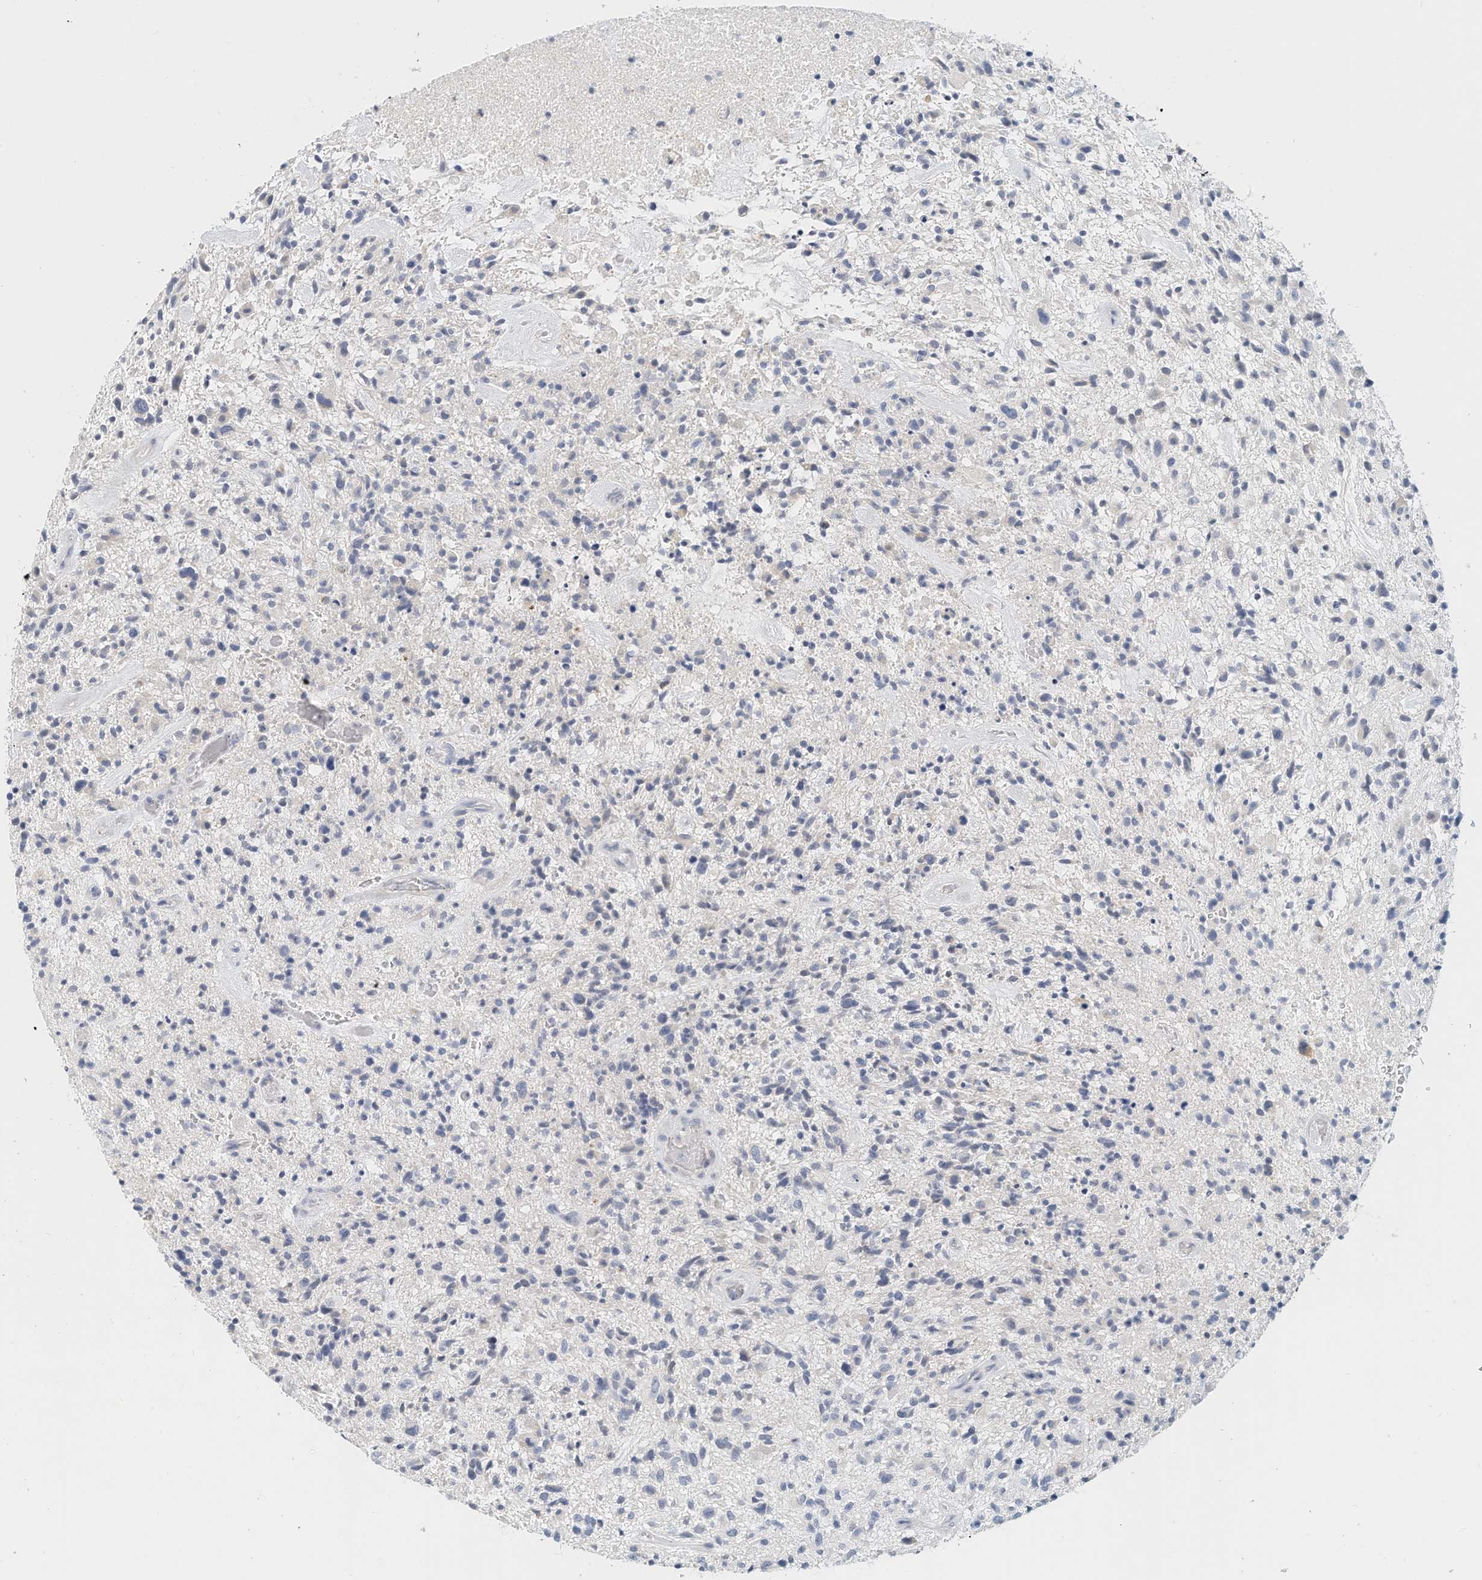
{"staining": {"intensity": "negative", "quantity": "none", "location": "none"}, "tissue": "glioma", "cell_type": "Tumor cells", "image_type": "cancer", "snomed": [{"axis": "morphology", "description": "Glioma, malignant, High grade"}, {"axis": "topography", "description": "Brain"}], "caption": "Glioma stained for a protein using immunohistochemistry (IHC) reveals no positivity tumor cells.", "gene": "ARHGAP28", "patient": {"sex": "male", "age": 47}}